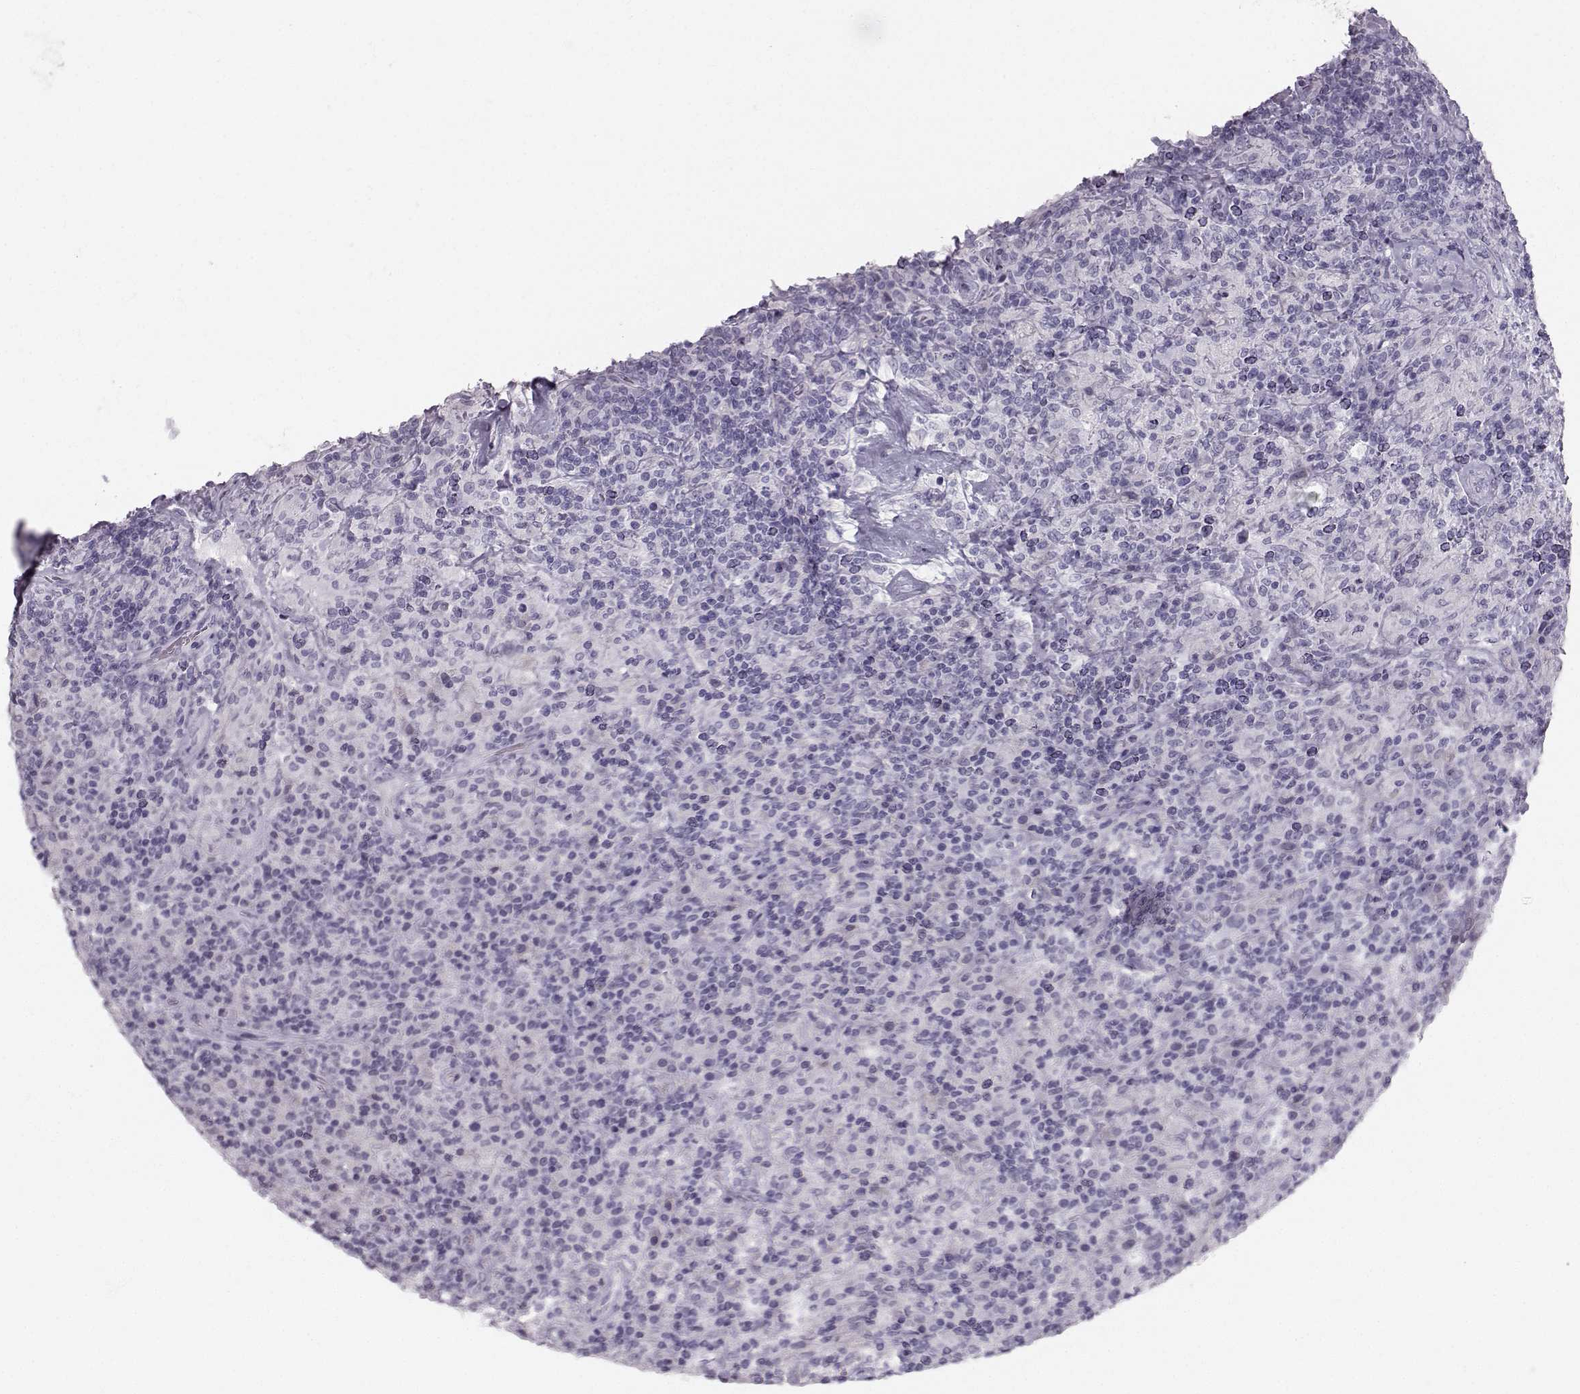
{"staining": {"intensity": "negative", "quantity": "none", "location": "none"}, "tissue": "lymphoma", "cell_type": "Tumor cells", "image_type": "cancer", "snomed": [{"axis": "morphology", "description": "Hodgkin's disease, NOS"}, {"axis": "topography", "description": "Lymph node"}], "caption": "DAB immunohistochemical staining of human lymphoma demonstrates no significant staining in tumor cells.", "gene": "CASR", "patient": {"sex": "male", "age": 70}}